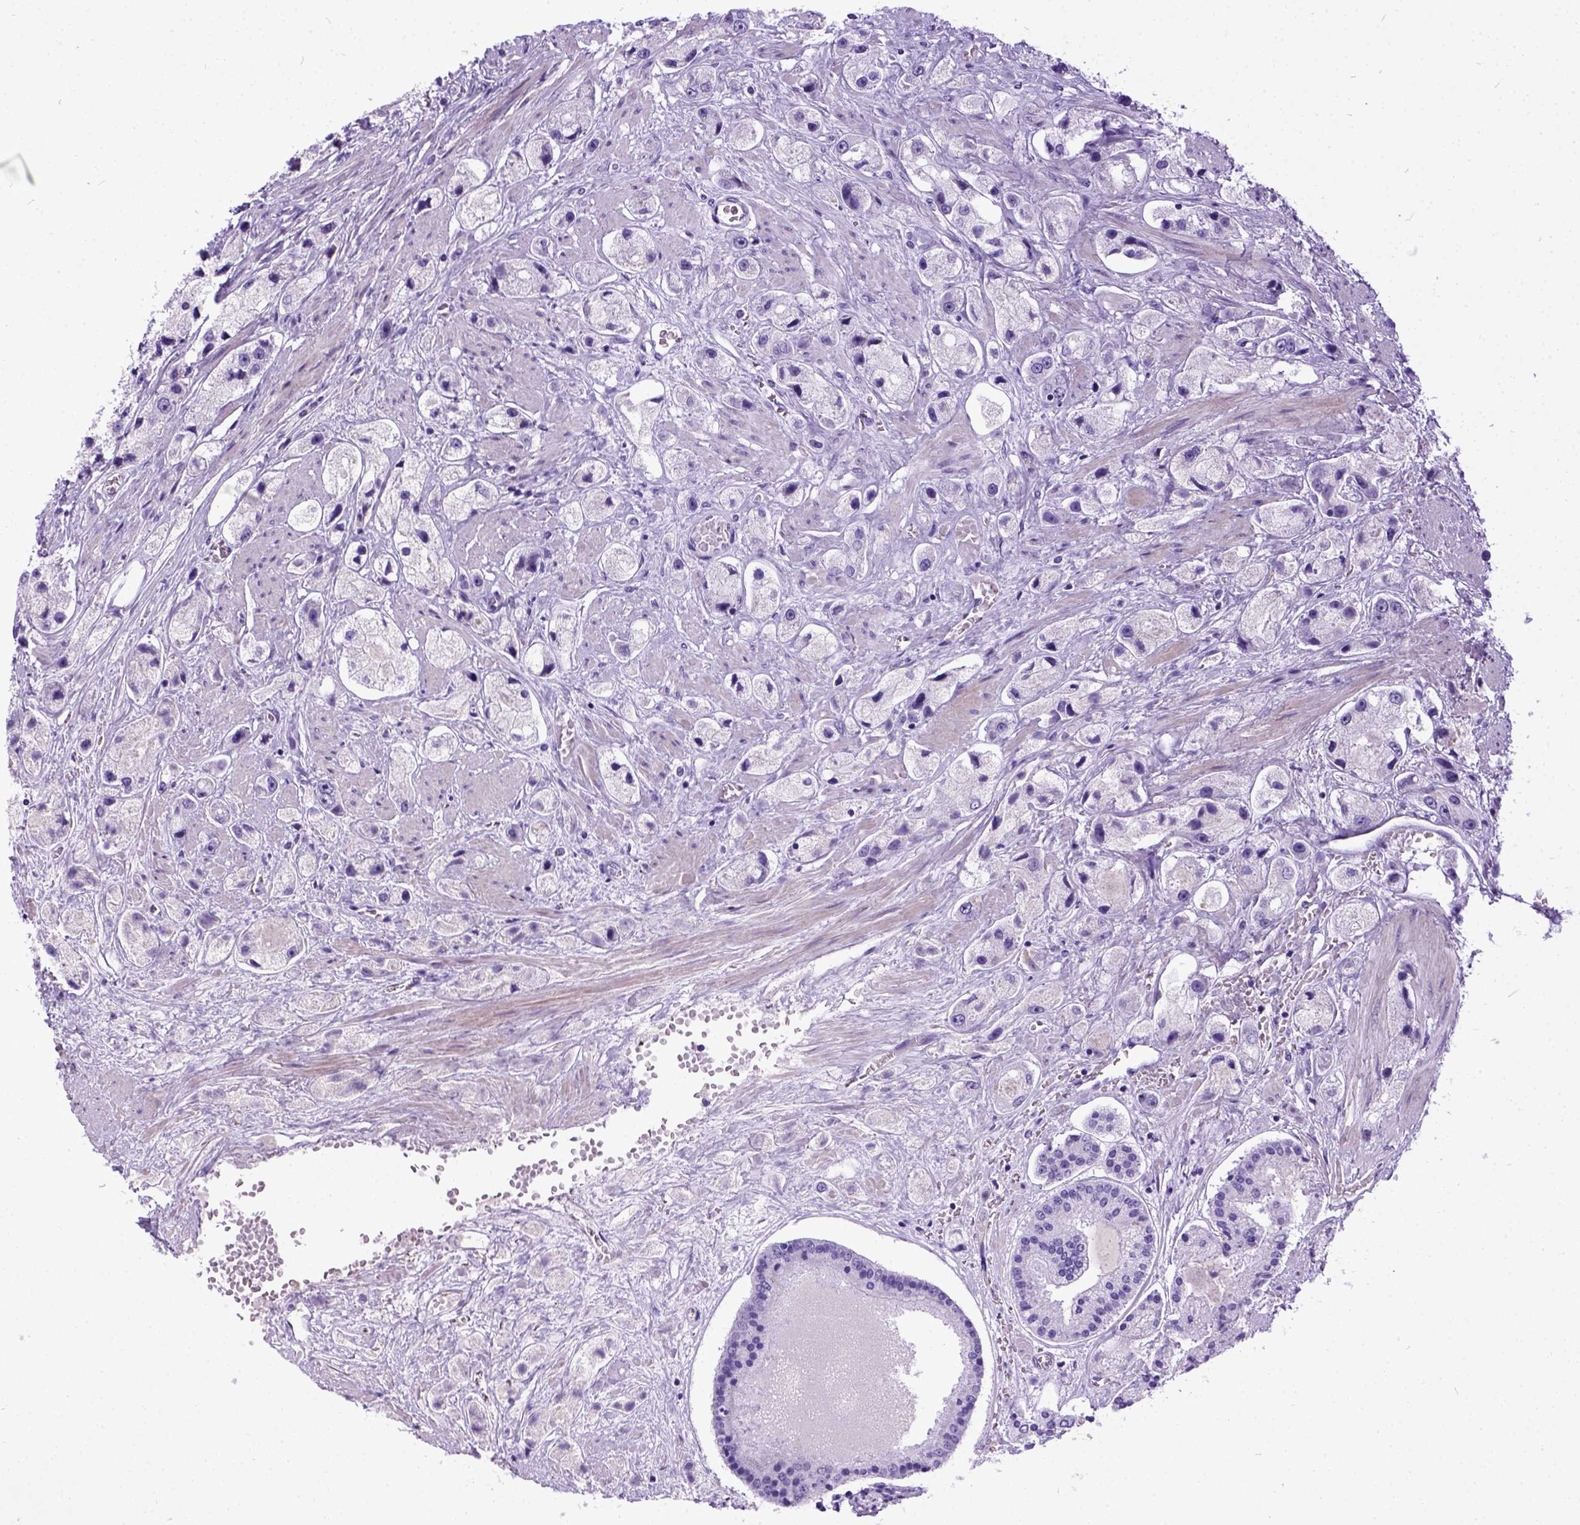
{"staining": {"intensity": "negative", "quantity": "none", "location": "none"}, "tissue": "prostate cancer", "cell_type": "Tumor cells", "image_type": "cancer", "snomed": [{"axis": "morphology", "description": "Adenocarcinoma, High grade"}, {"axis": "topography", "description": "Prostate"}], "caption": "IHC image of neoplastic tissue: prostate cancer (high-grade adenocarcinoma) stained with DAB reveals no significant protein staining in tumor cells.", "gene": "IGF2", "patient": {"sex": "male", "age": 67}}